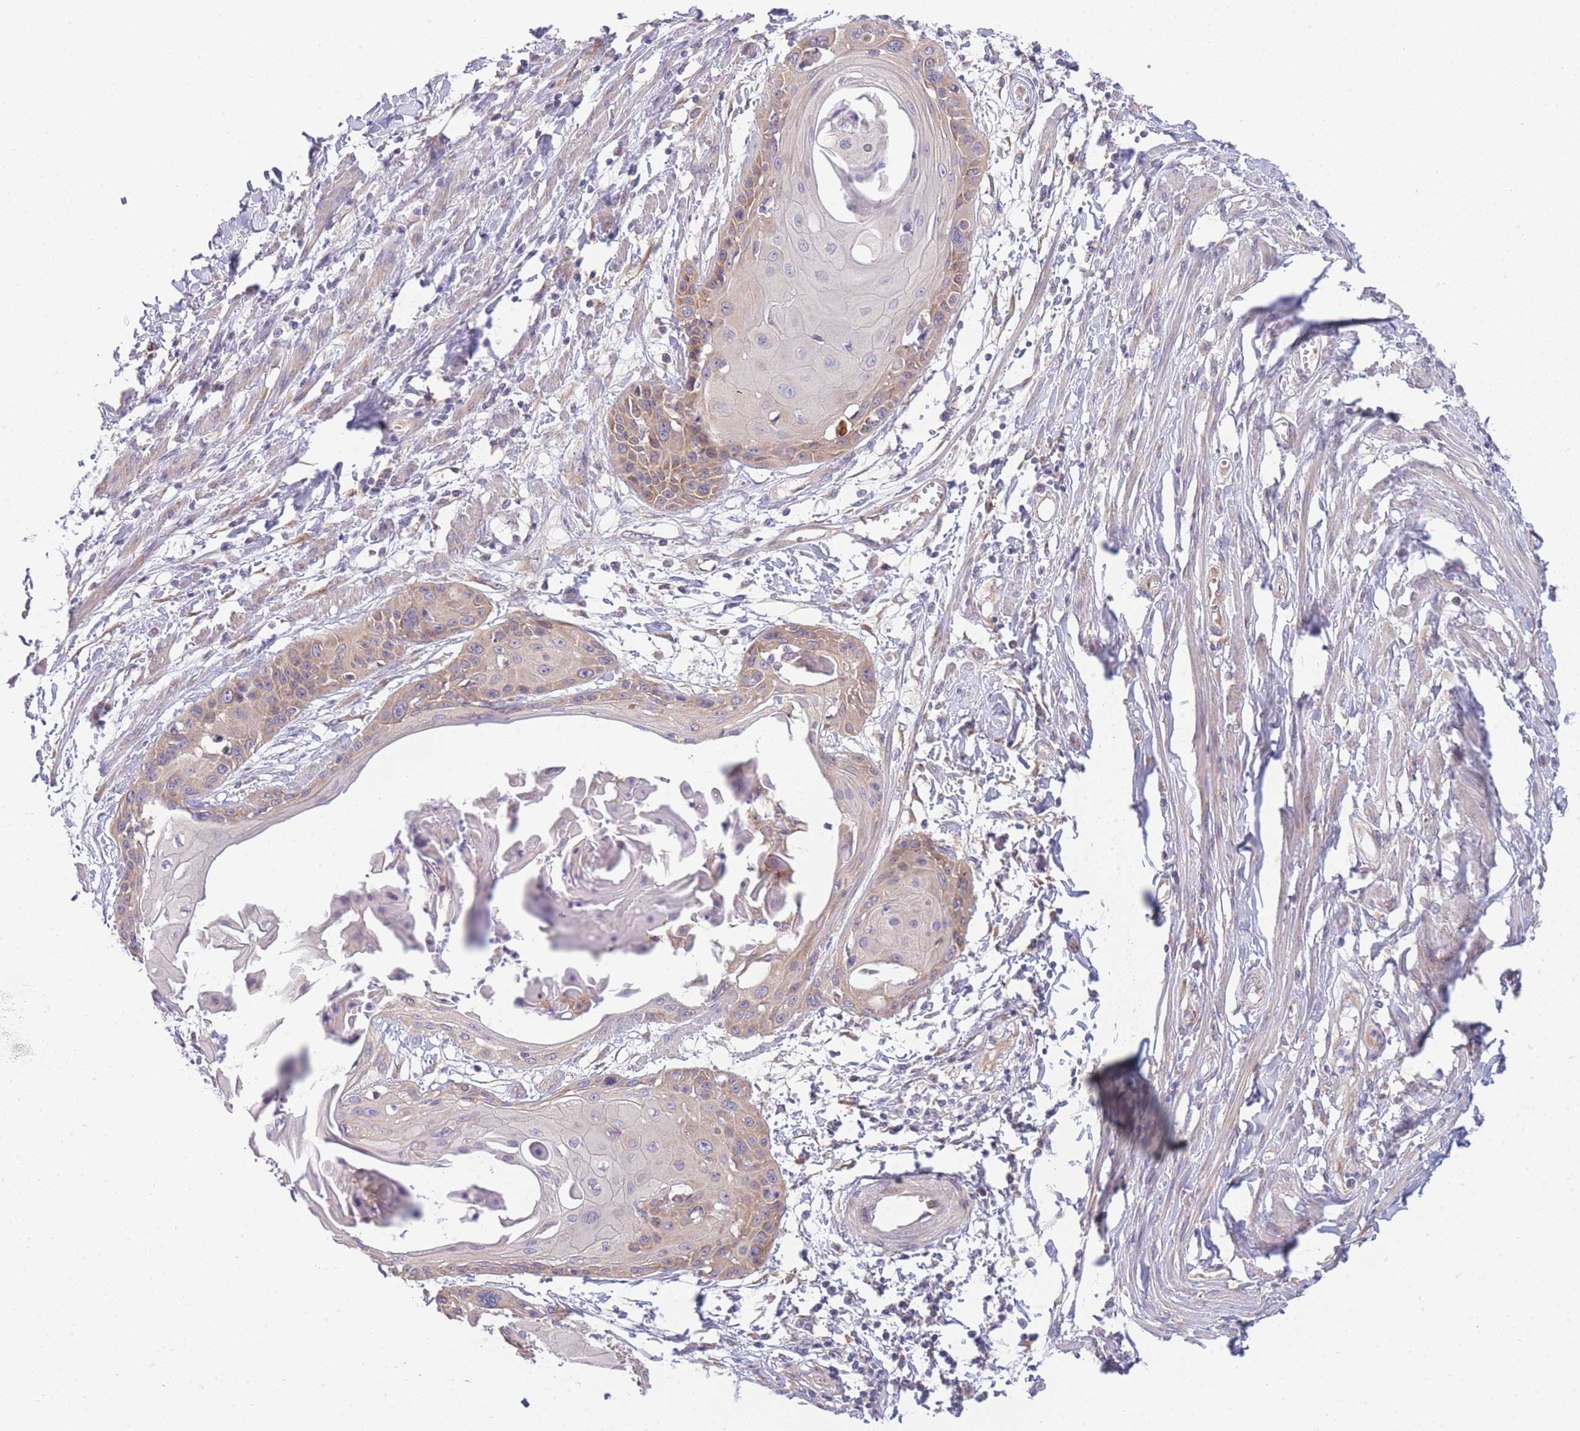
{"staining": {"intensity": "moderate", "quantity": "<25%", "location": "cytoplasmic/membranous"}, "tissue": "cervical cancer", "cell_type": "Tumor cells", "image_type": "cancer", "snomed": [{"axis": "morphology", "description": "Squamous cell carcinoma, NOS"}, {"axis": "topography", "description": "Cervix"}], "caption": "Immunohistochemical staining of cervical squamous cell carcinoma displays low levels of moderate cytoplasmic/membranous protein positivity in about <25% of tumor cells.", "gene": "BEX1", "patient": {"sex": "female", "age": 57}}